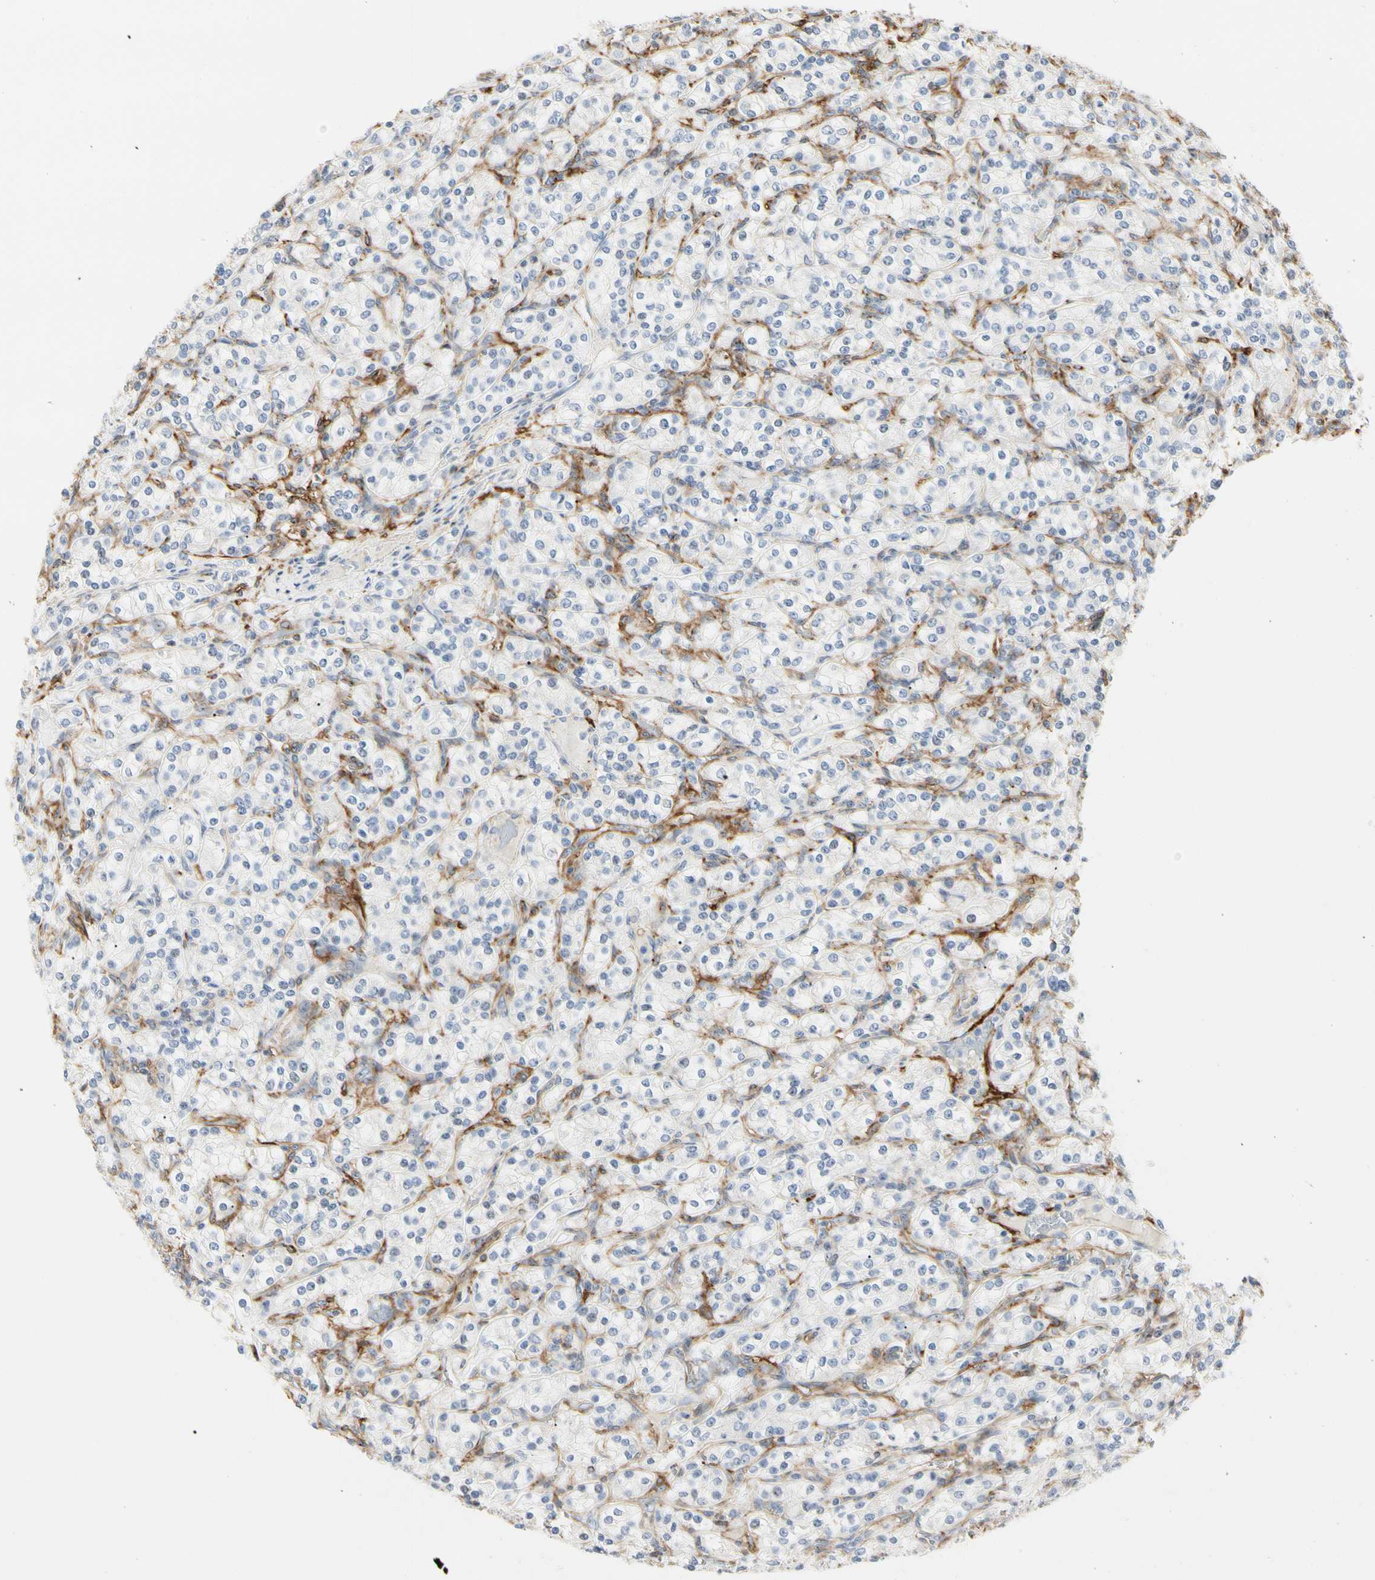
{"staining": {"intensity": "negative", "quantity": "none", "location": "none"}, "tissue": "renal cancer", "cell_type": "Tumor cells", "image_type": "cancer", "snomed": [{"axis": "morphology", "description": "Adenocarcinoma, NOS"}, {"axis": "topography", "description": "Kidney"}], "caption": "This photomicrograph is of renal cancer stained with immunohistochemistry (IHC) to label a protein in brown with the nuclei are counter-stained blue. There is no positivity in tumor cells.", "gene": "GGT5", "patient": {"sex": "male", "age": 77}}